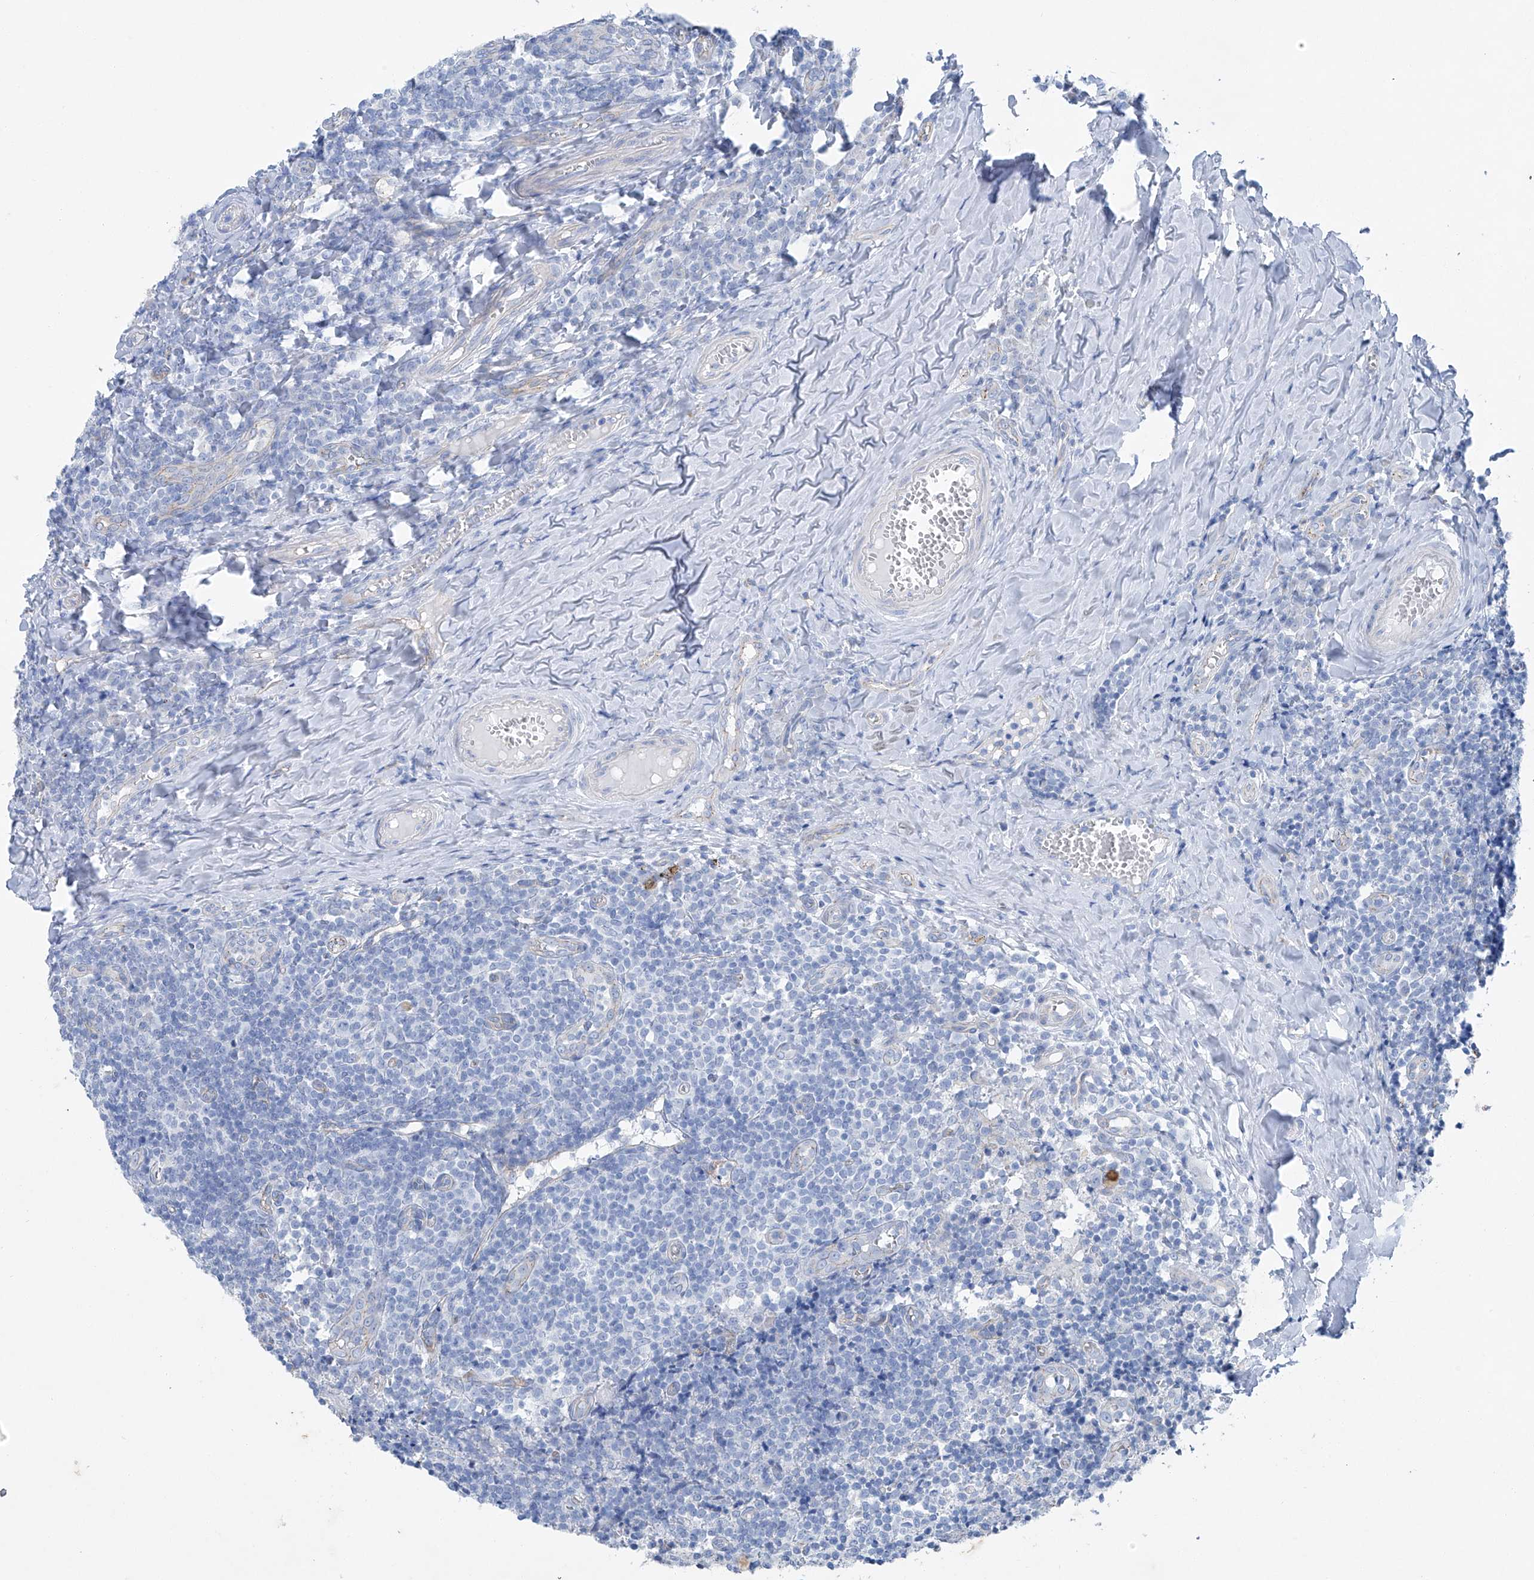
{"staining": {"intensity": "negative", "quantity": "none", "location": "none"}, "tissue": "tonsil", "cell_type": "Germinal center cells", "image_type": "normal", "snomed": [{"axis": "morphology", "description": "Normal tissue, NOS"}, {"axis": "topography", "description": "Tonsil"}], "caption": "A histopathology image of human tonsil is negative for staining in germinal center cells. (DAB (3,3'-diaminobenzidine) IHC, high magnification).", "gene": "MAGI1", "patient": {"sex": "female", "age": 19}}